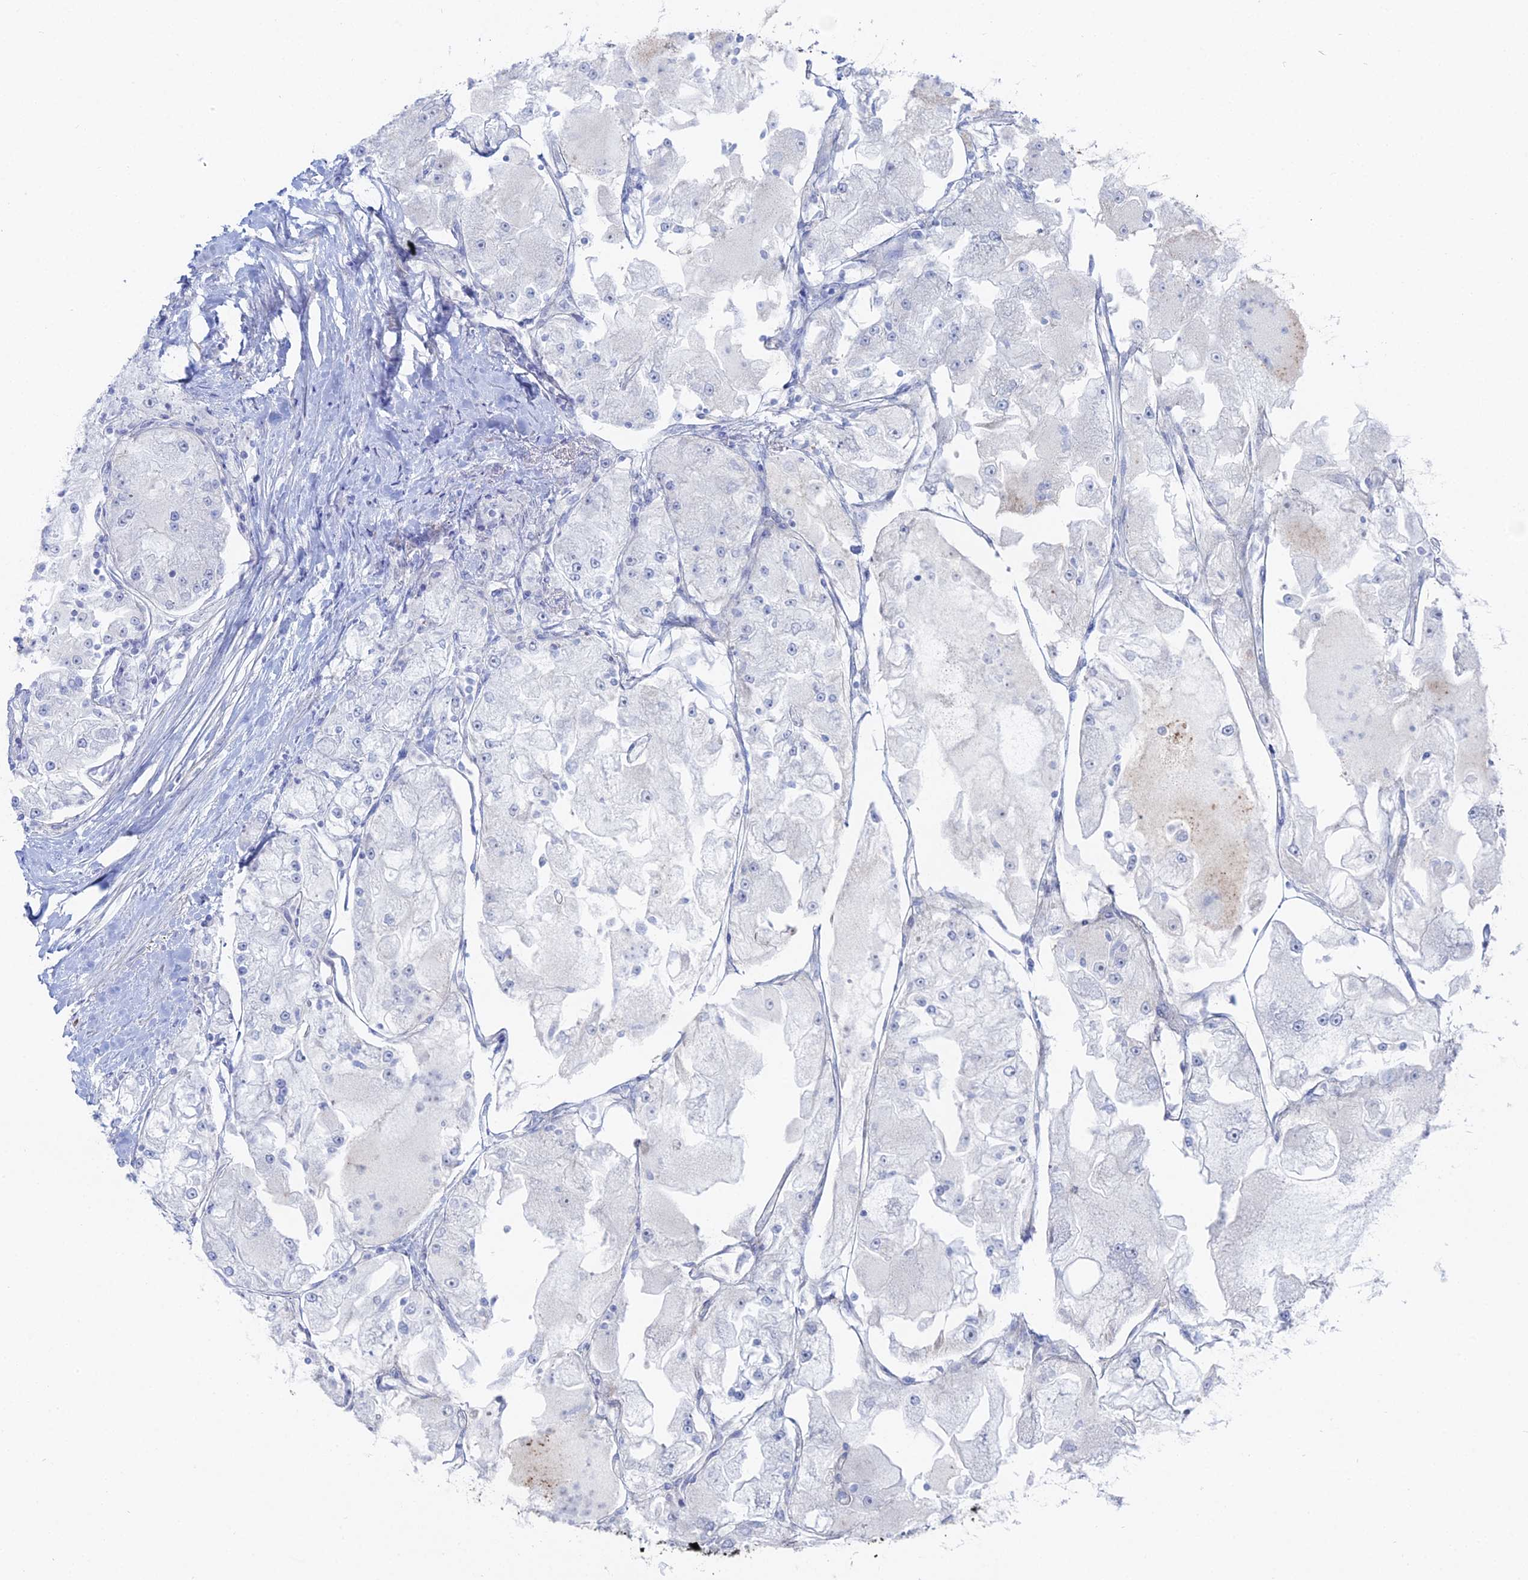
{"staining": {"intensity": "negative", "quantity": "none", "location": "none"}, "tissue": "renal cancer", "cell_type": "Tumor cells", "image_type": "cancer", "snomed": [{"axis": "morphology", "description": "Adenocarcinoma, NOS"}, {"axis": "topography", "description": "Kidney"}], "caption": "A high-resolution image shows immunohistochemistry (IHC) staining of renal adenocarcinoma, which shows no significant positivity in tumor cells.", "gene": "DHX34", "patient": {"sex": "female", "age": 72}}